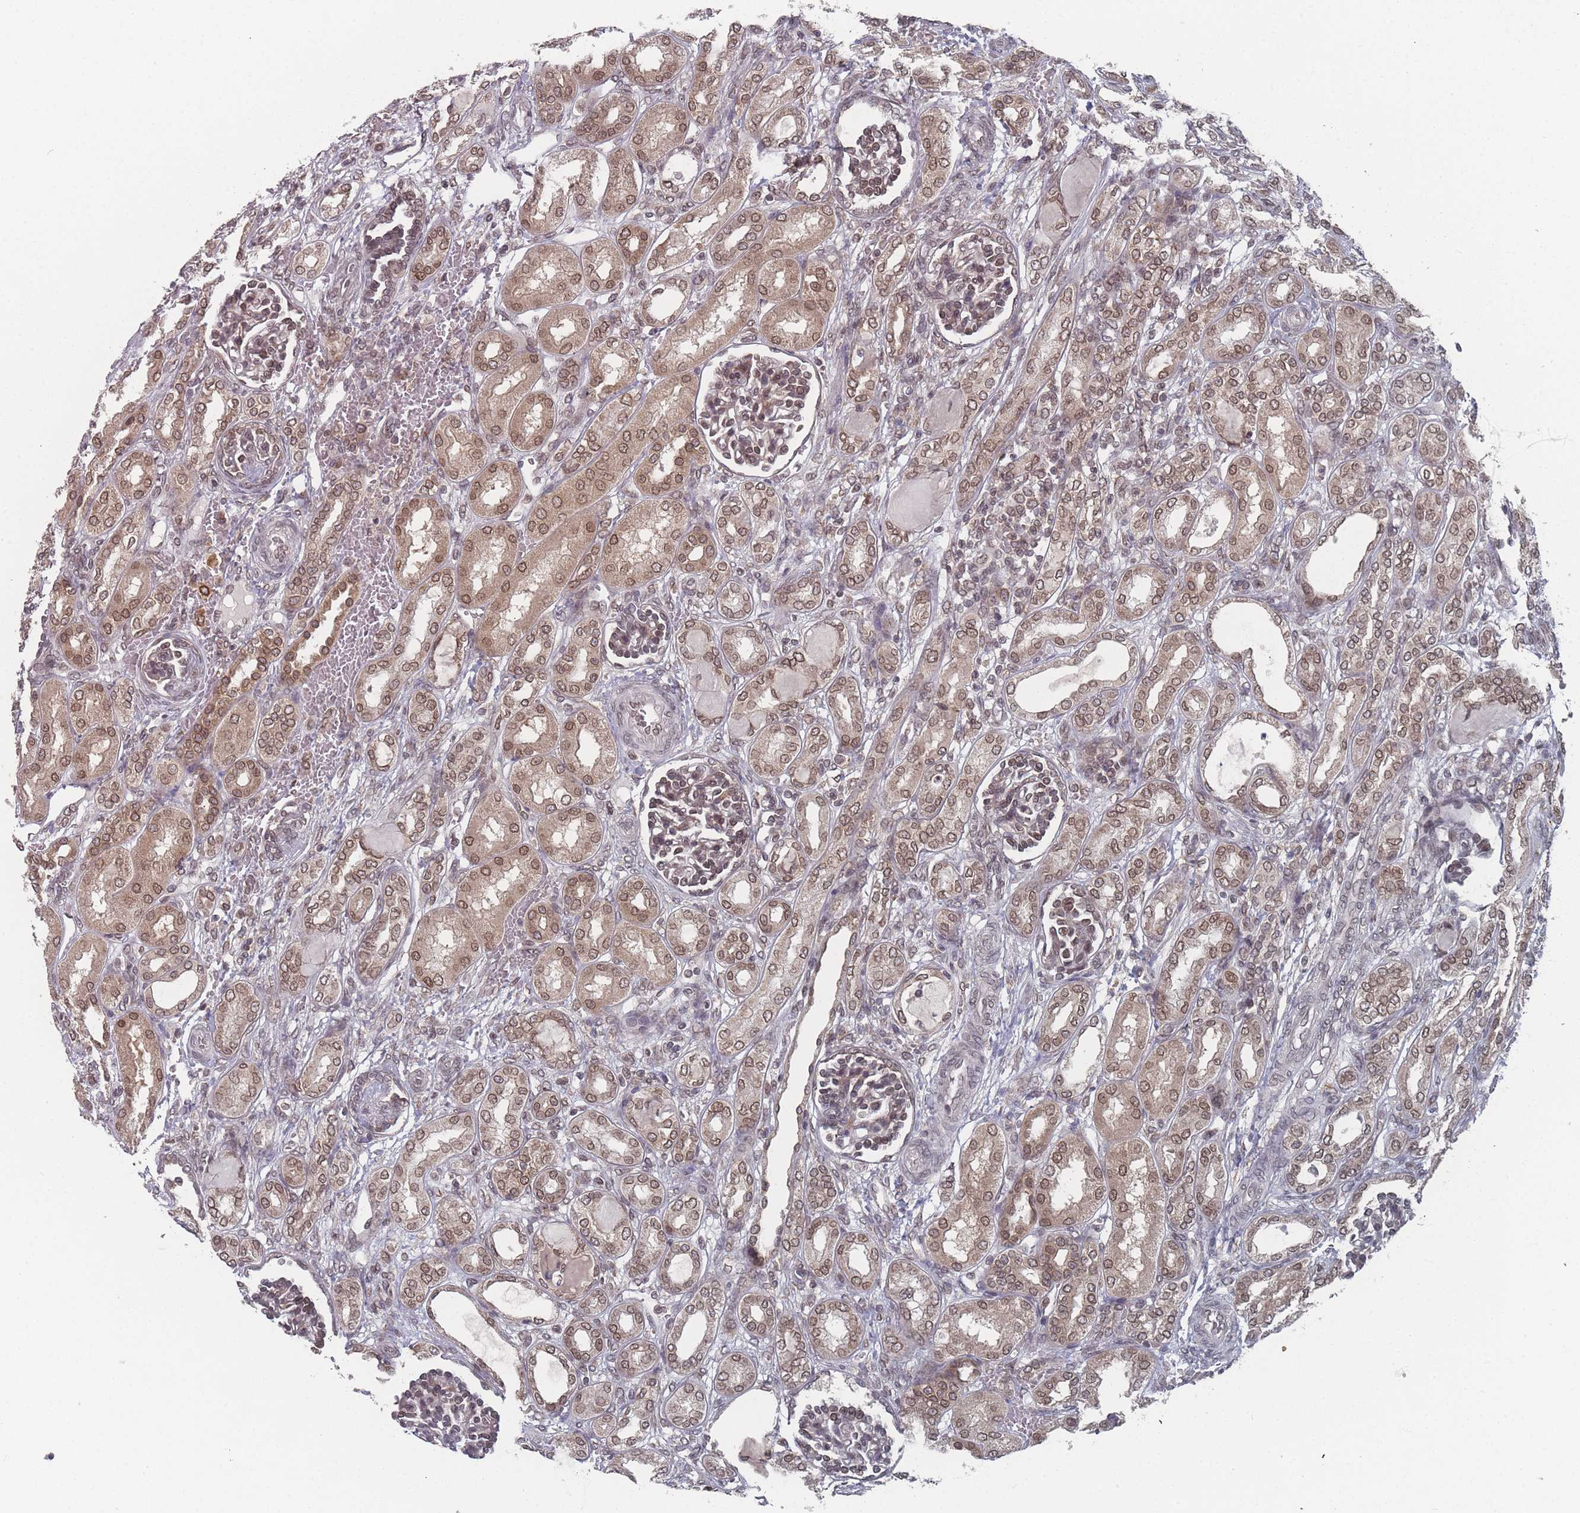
{"staining": {"intensity": "moderate", "quantity": "25%-75%", "location": "cytoplasmic/membranous,nuclear"}, "tissue": "kidney", "cell_type": "Cells in glomeruli", "image_type": "normal", "snomed": [{"axis": "morphology", "description": "Normal tissue, NOS"}, {"axis": "morphology", "description": "Neoplasm, malignant, NOS"}, {"axis": "topography", "description": "Kidney"}], "caption": "Immunohistochemistry (IHC) photomicrograph of unremarkable kidney: human kidney stained using IHC displays medium levels of moderate protein expression localized specifically in the cytoplasmic/membranous,nuclear of cells in glomeruli, appearing as a cytoplasmic/membranous,nuclear brown color.", "gene": "TBC1D25", "patient": {"sex": "female", "age": 1}}